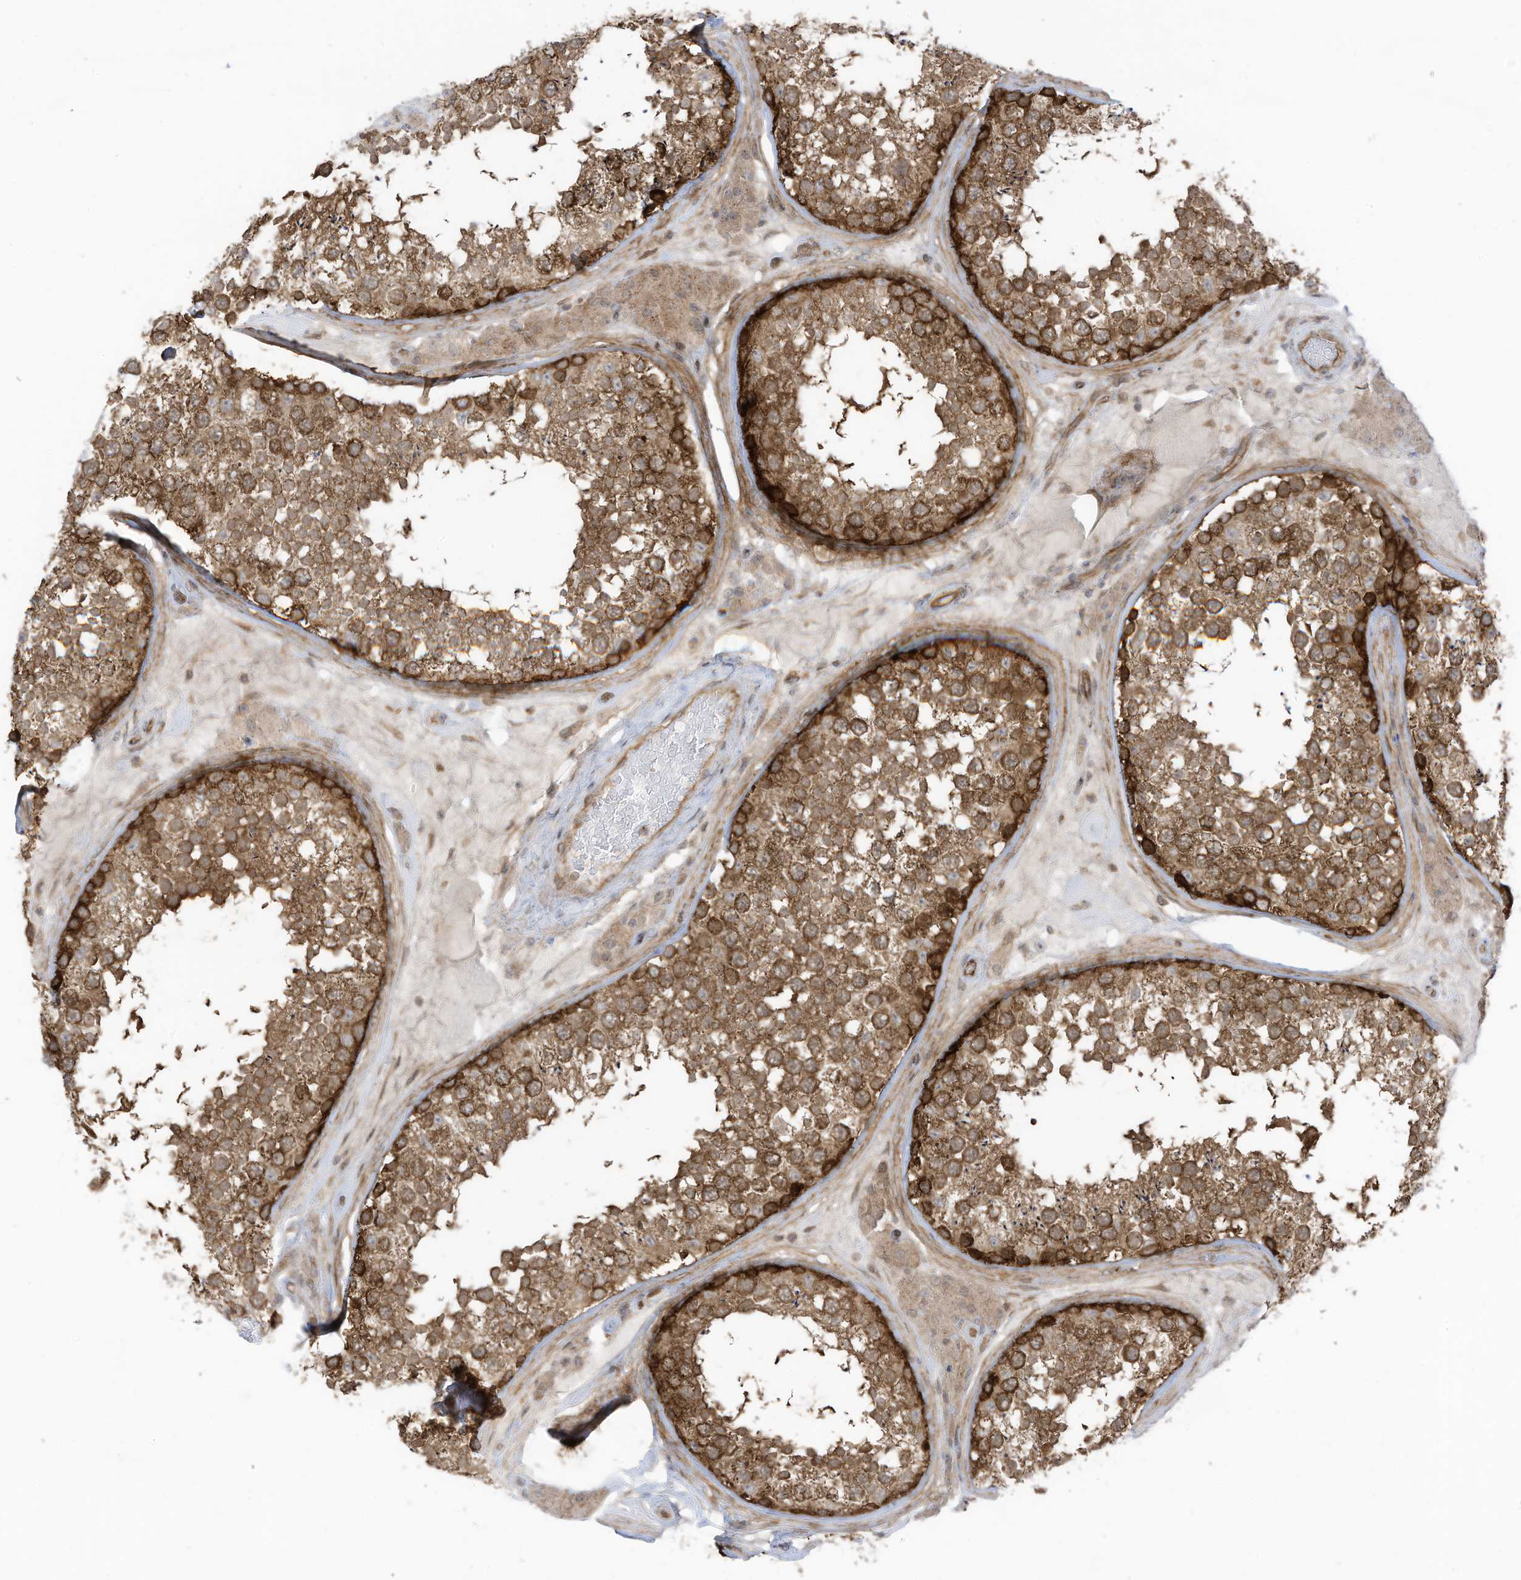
{"staining": {"intensity": "strong", "quantity": ">75%", "location": "cytoplasmic/membranous"}, "tissue": "testis", "cell_type": "Cells in seminiferous ducts", "image_type": "normal", "snomed": [{"axis": "morphology", "description": "Normal tissue, NOS"}, {"axis": "topography", "description": "Testis"}], "caption": "High-magnification brightfield microscopy of normal testis stained with DAB (3,3'-diaminobenzidine) (brown) and counterstained with hematoxylin (blue). cells in seminiferous ducts exhibit strong cytoplasmic/membranous expression is identified in about>75% of cells.", "gene": "REPS1", "patient": {"sex": "male", "age": 46}}